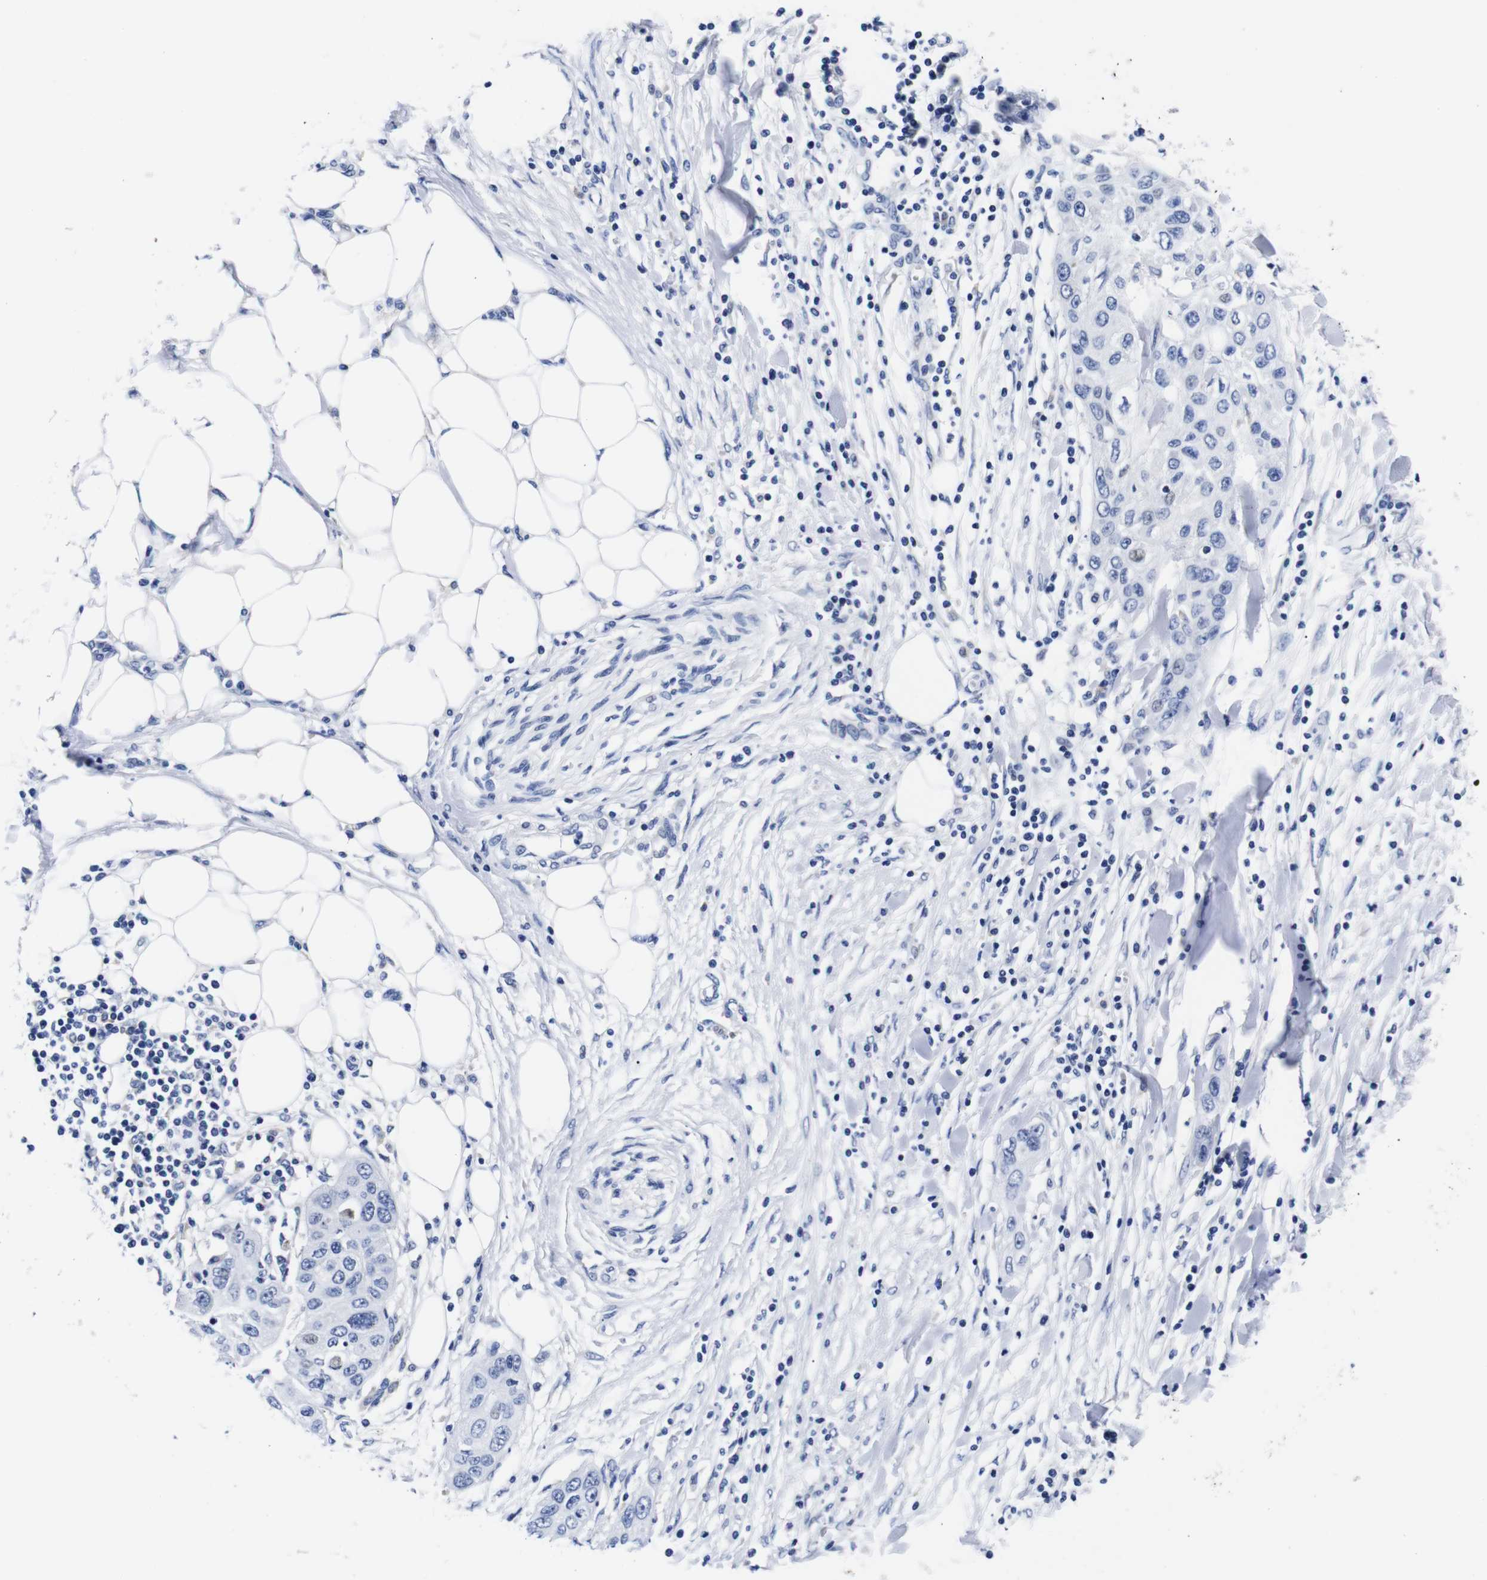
{"staining": {"intensity": "negative", "quantity": "none", "location": "none"}, "tissue": "pancreatic cancer", "cell_type": "Tumor cells", "image_type": "cancer", "snomed": [{"axis": "morphology", "description": "Adenocarcinoma, NOS"}, {"axis": "topography", "description": "Pancreas"}], "caption": "Pancreatic cancer (adenocarcinoma) was stained to show a protein in brown. There is no significant positivity in tumor cells.", "gene": "CLEC4G", "patient": {"sex": "female", "age": 70}}